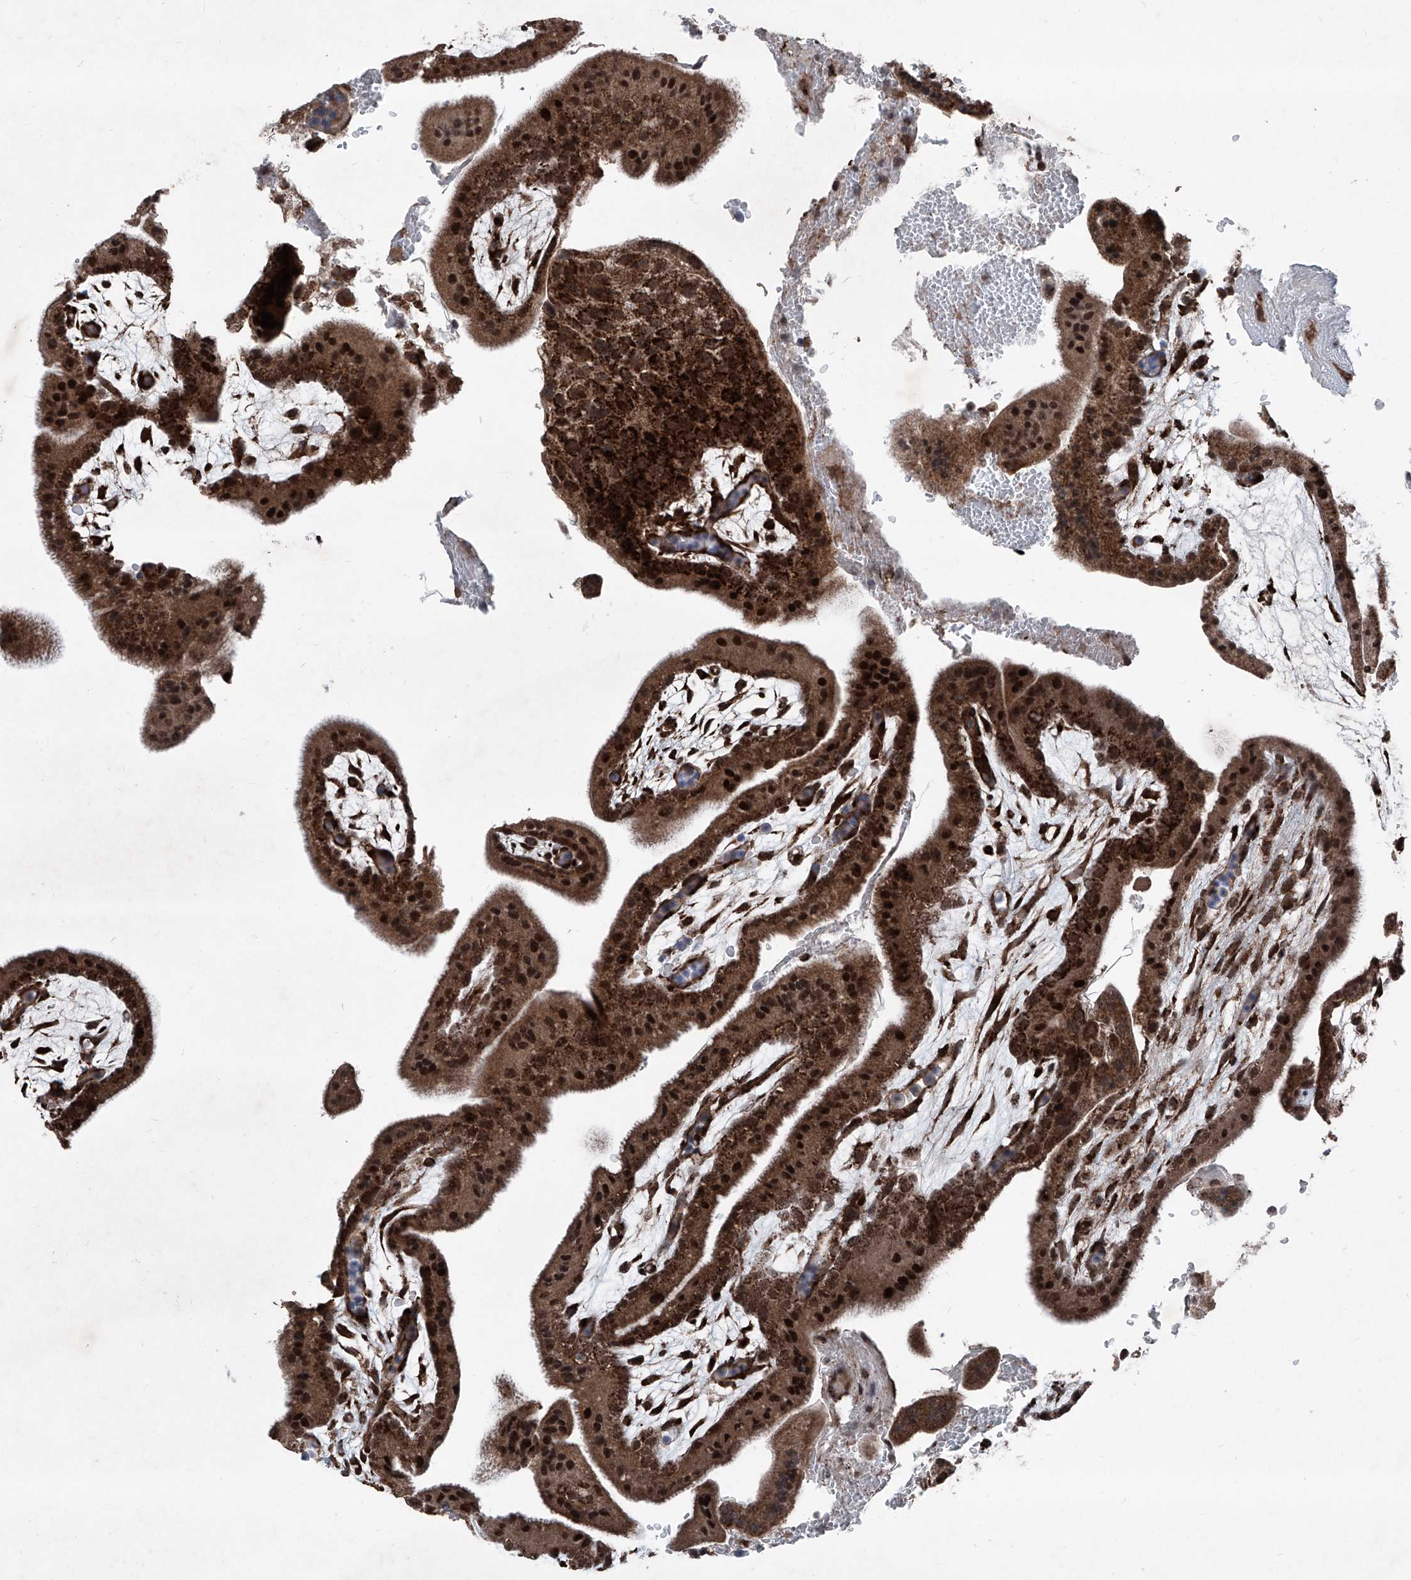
{"staining": {"intensity": "strong", "quantity": ">75%", "location": "cytoplasmic/membranous"}, "tissue": "placenta", "cell_type": "Decidual cells", "image_type": "normal", "snomed": [{"axis": "morphology", "description": "Normal tissue, NOS"}, {"axis": "topography", "description": "Placenta"}], "caption": "DAB immunohistochemical staining of benign placenta displays strong cytoplasmic/membranous protein expression in approximately >75% of decidual cells.", "gene": "COA7", "patient": {"sex": "female", "age": 35}}